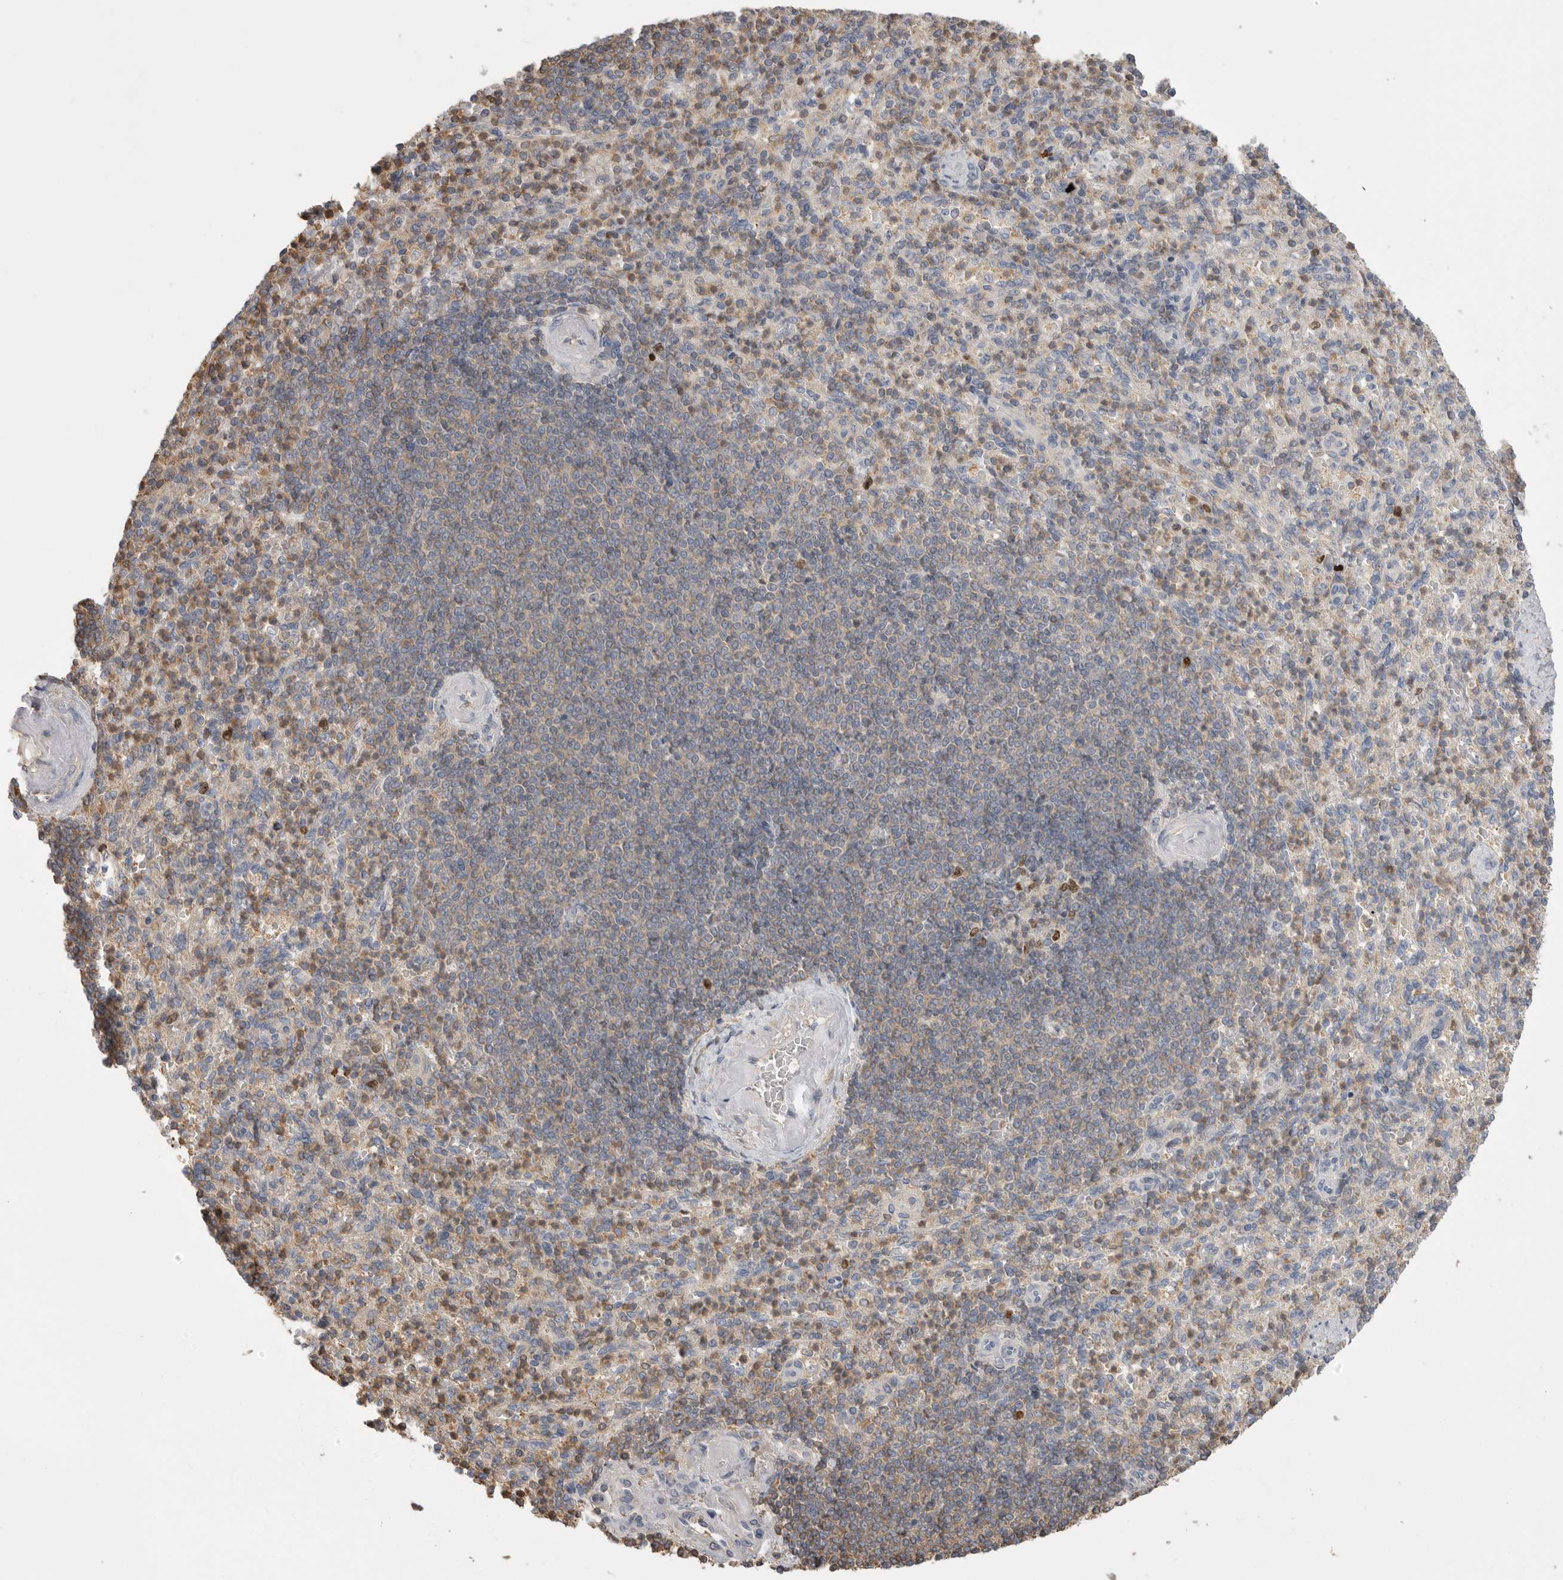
{"staining": {"intensity": "moderate", "quantity": "25%-75%", "location": "cytoplasmic/membranous"}, "tissue": "spleen", "cell_type": "Cells in red pulp", "image_type": "normal", "snomed": [{"axis": "morphology", "description": "Normal tissue, NOS"}, {"axis": "topography", "description": "Spleen"}], "caption": "Immunohistochemical staining of normal human spleen demonstrates 25%-75% levels of moderate cytoplasmic/membranous protein staining in approximately 25%-75% of cells in red pulp.", "gene": "TOP2A", "patient": {"sex": "female", "age": 74}}